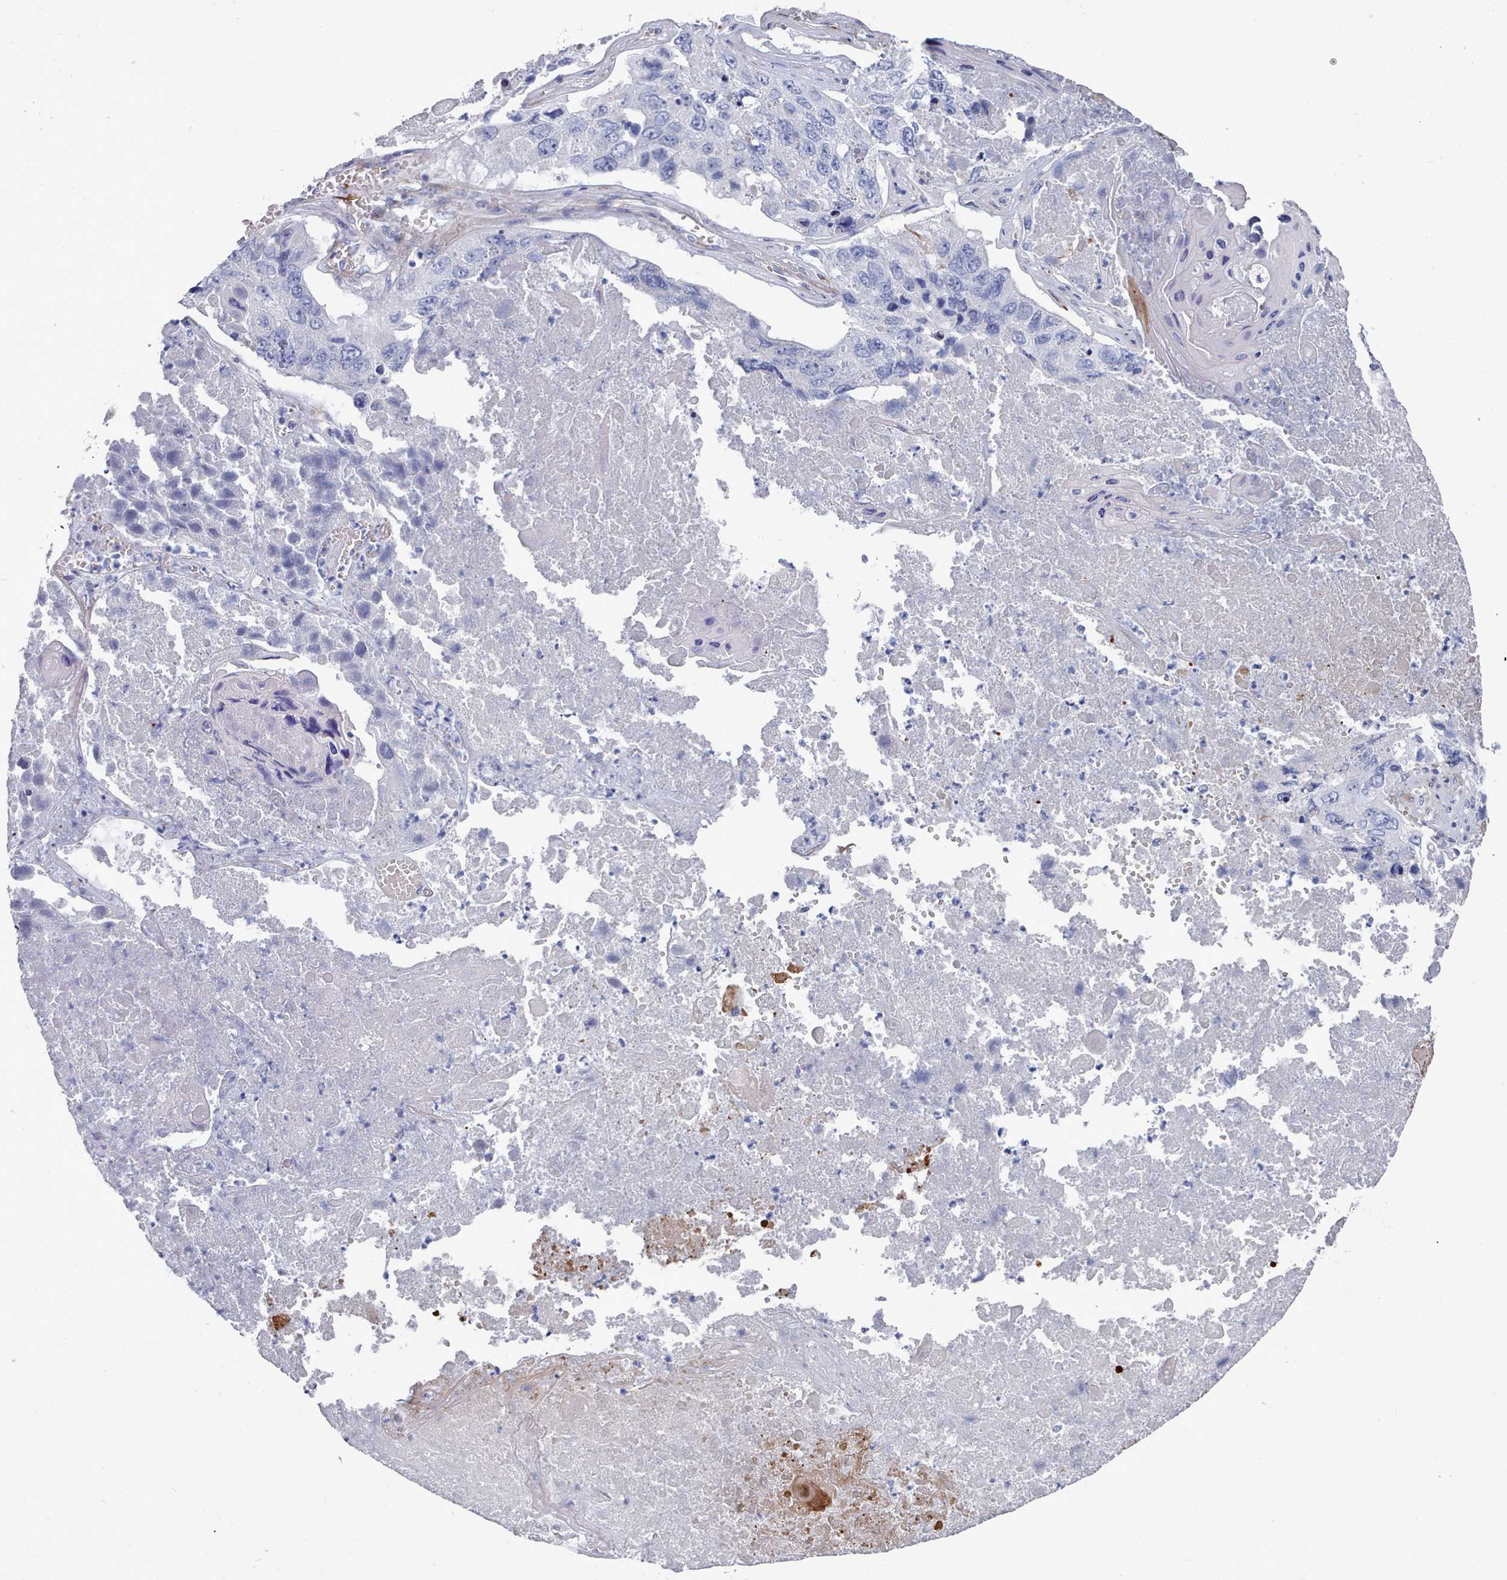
{"staining": {"intensity": "negative", "quantity": "none", "location": "none"}, "tissue": "lung cancer", "cell_type": "Tumor cells", "image_type": "cancer", "snomed": [{"axis": "morphology", "description": "Squamous cell carcinoma, NOS"}, {"axis": "topography", "description": "Lung"}], "caption": "This is an IHC image of lung cancer (squamous cell carcinoma). There is no expression in tumor cells.", "gene": "PDE4C", "patient": {"sex": "male", "age": 61}}